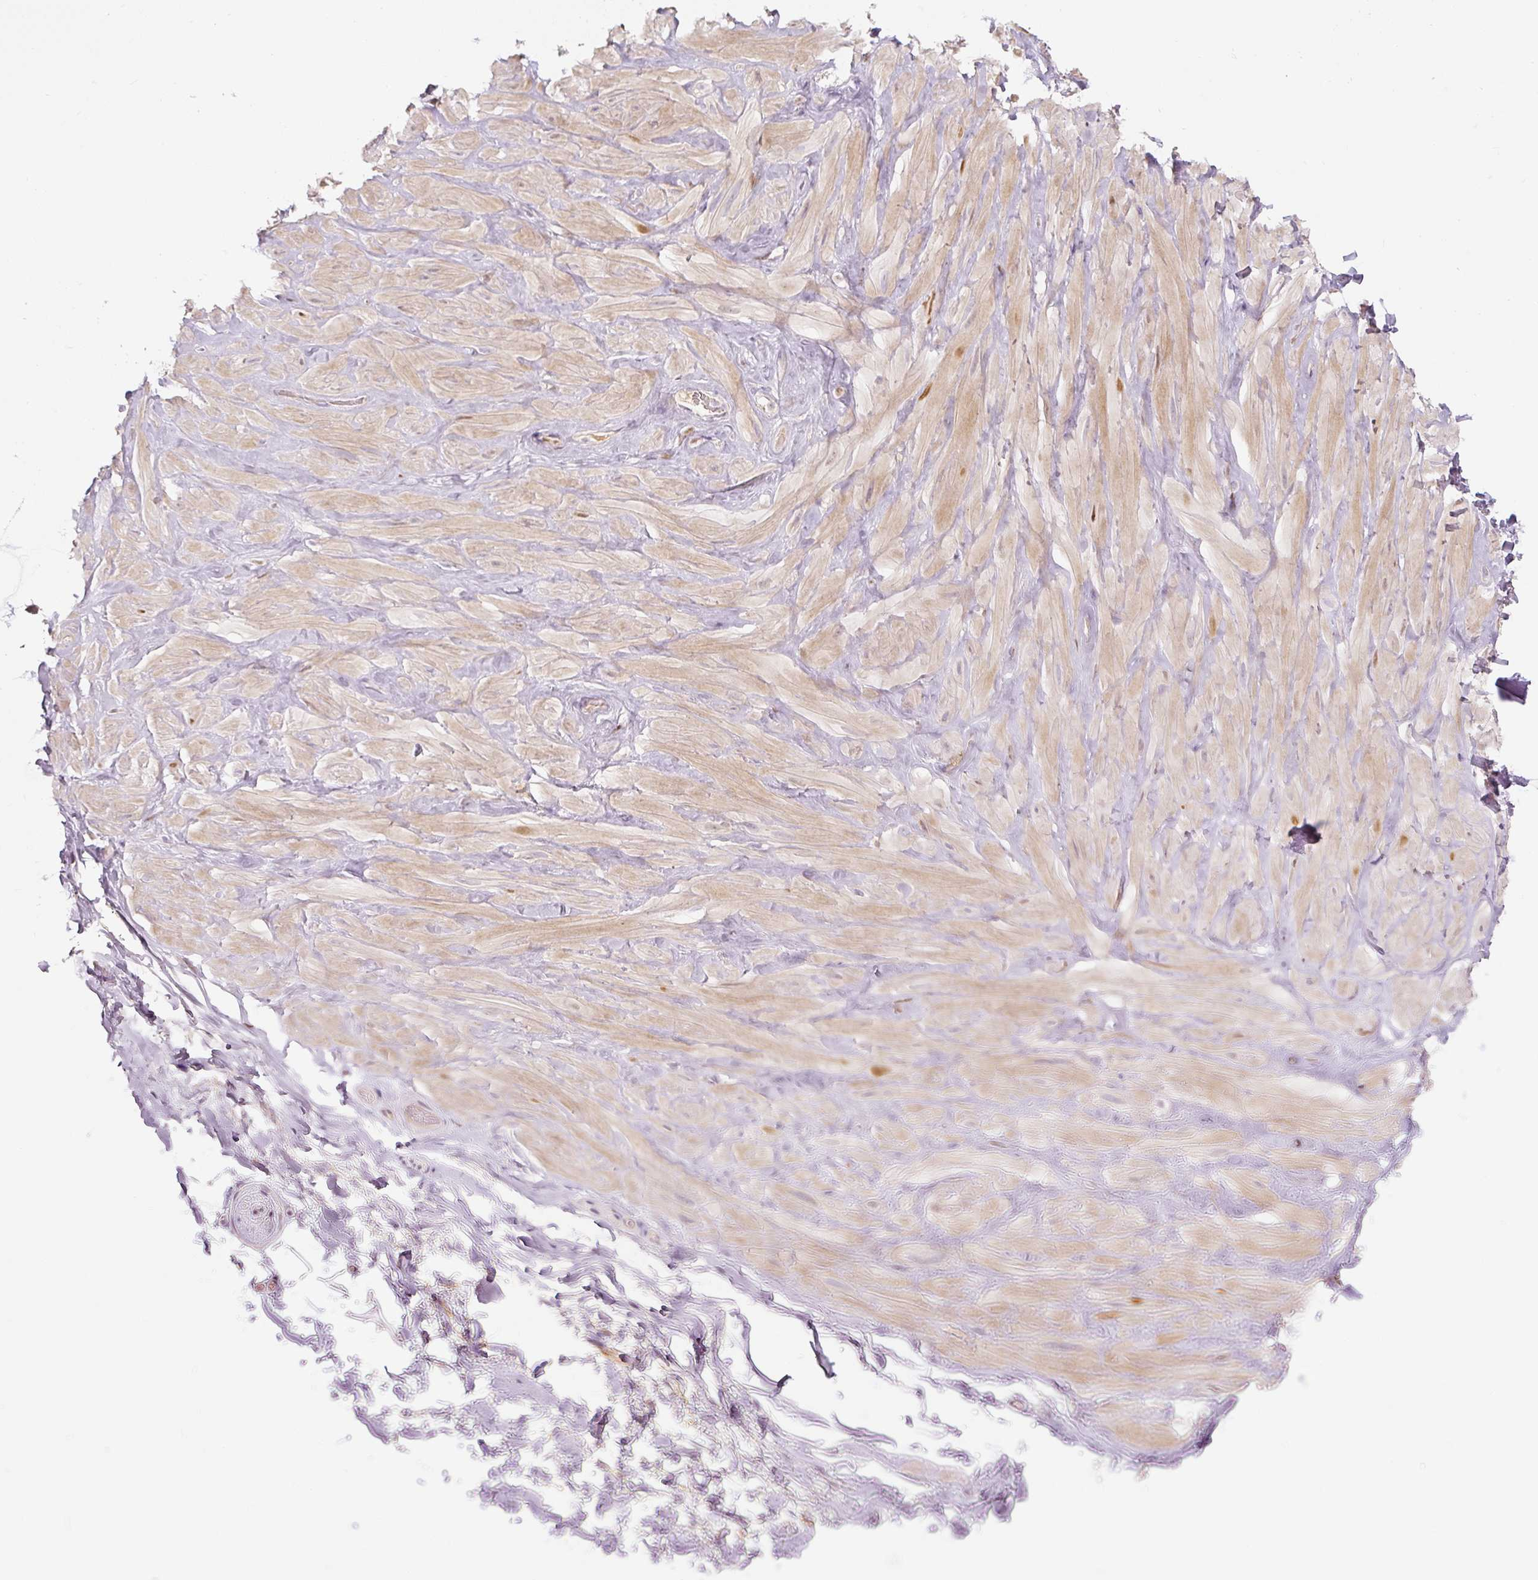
{"staining": {"intensity": "negative", "quantity": "none", "location": "none"}, "tissue": "adipose tissue", "cell_type": "Adipocytes", "image_type": "normal", "snomed": [{"axis": "morphology", "description": "Normal tissue, NOS"}, {"axis": "topography", "description": "Vascular tissue"}, {"axis": "topography", "description": "Peripheral nerve tissue"}], "caption": "IHC histopathology image of unremarkable human adipose tissue stained for a protein (brown), which demonstrates no expression in adipocytes.", "gene": "PWWP3B", "patient": {"sex": "male", "age": 41}}